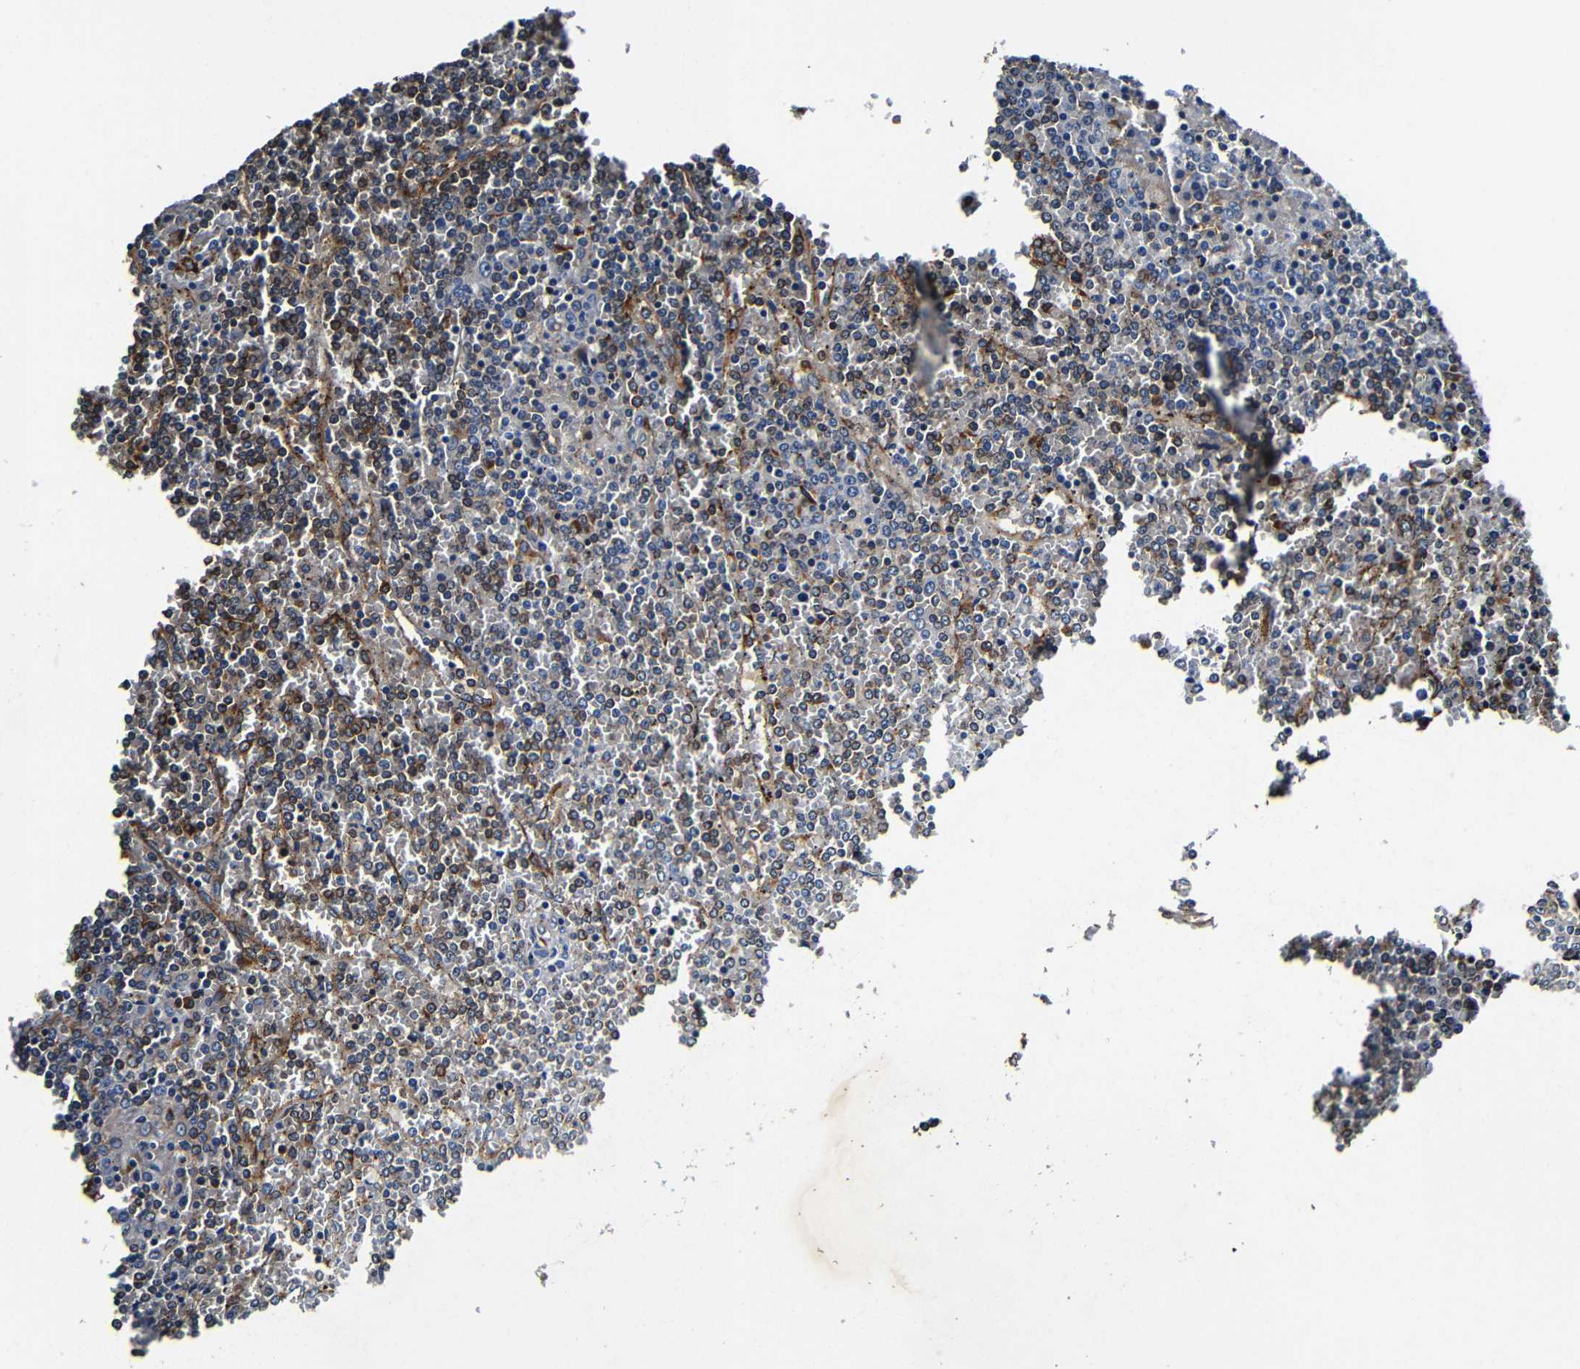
{"staining": {"intensity": "moderate", "quantity": "<25%", "location": "cytoplasmic/membranous"}, "tissue": "lymphoma", "cell_type": "Tumor cells", "image_type": "cancer", "snomed": [{"axis": "morphology", "description": "Malignant lymphoma, non-Hodgkin's type, Low grade"}, {"axis": "topography", "description": "Spleen"}], "caption": "Human lymphoma stained with a protein marker displays moderate staining in tumor cells.", "gene": "RRBP1", "patient": {"sex": "female", "age": 19}}